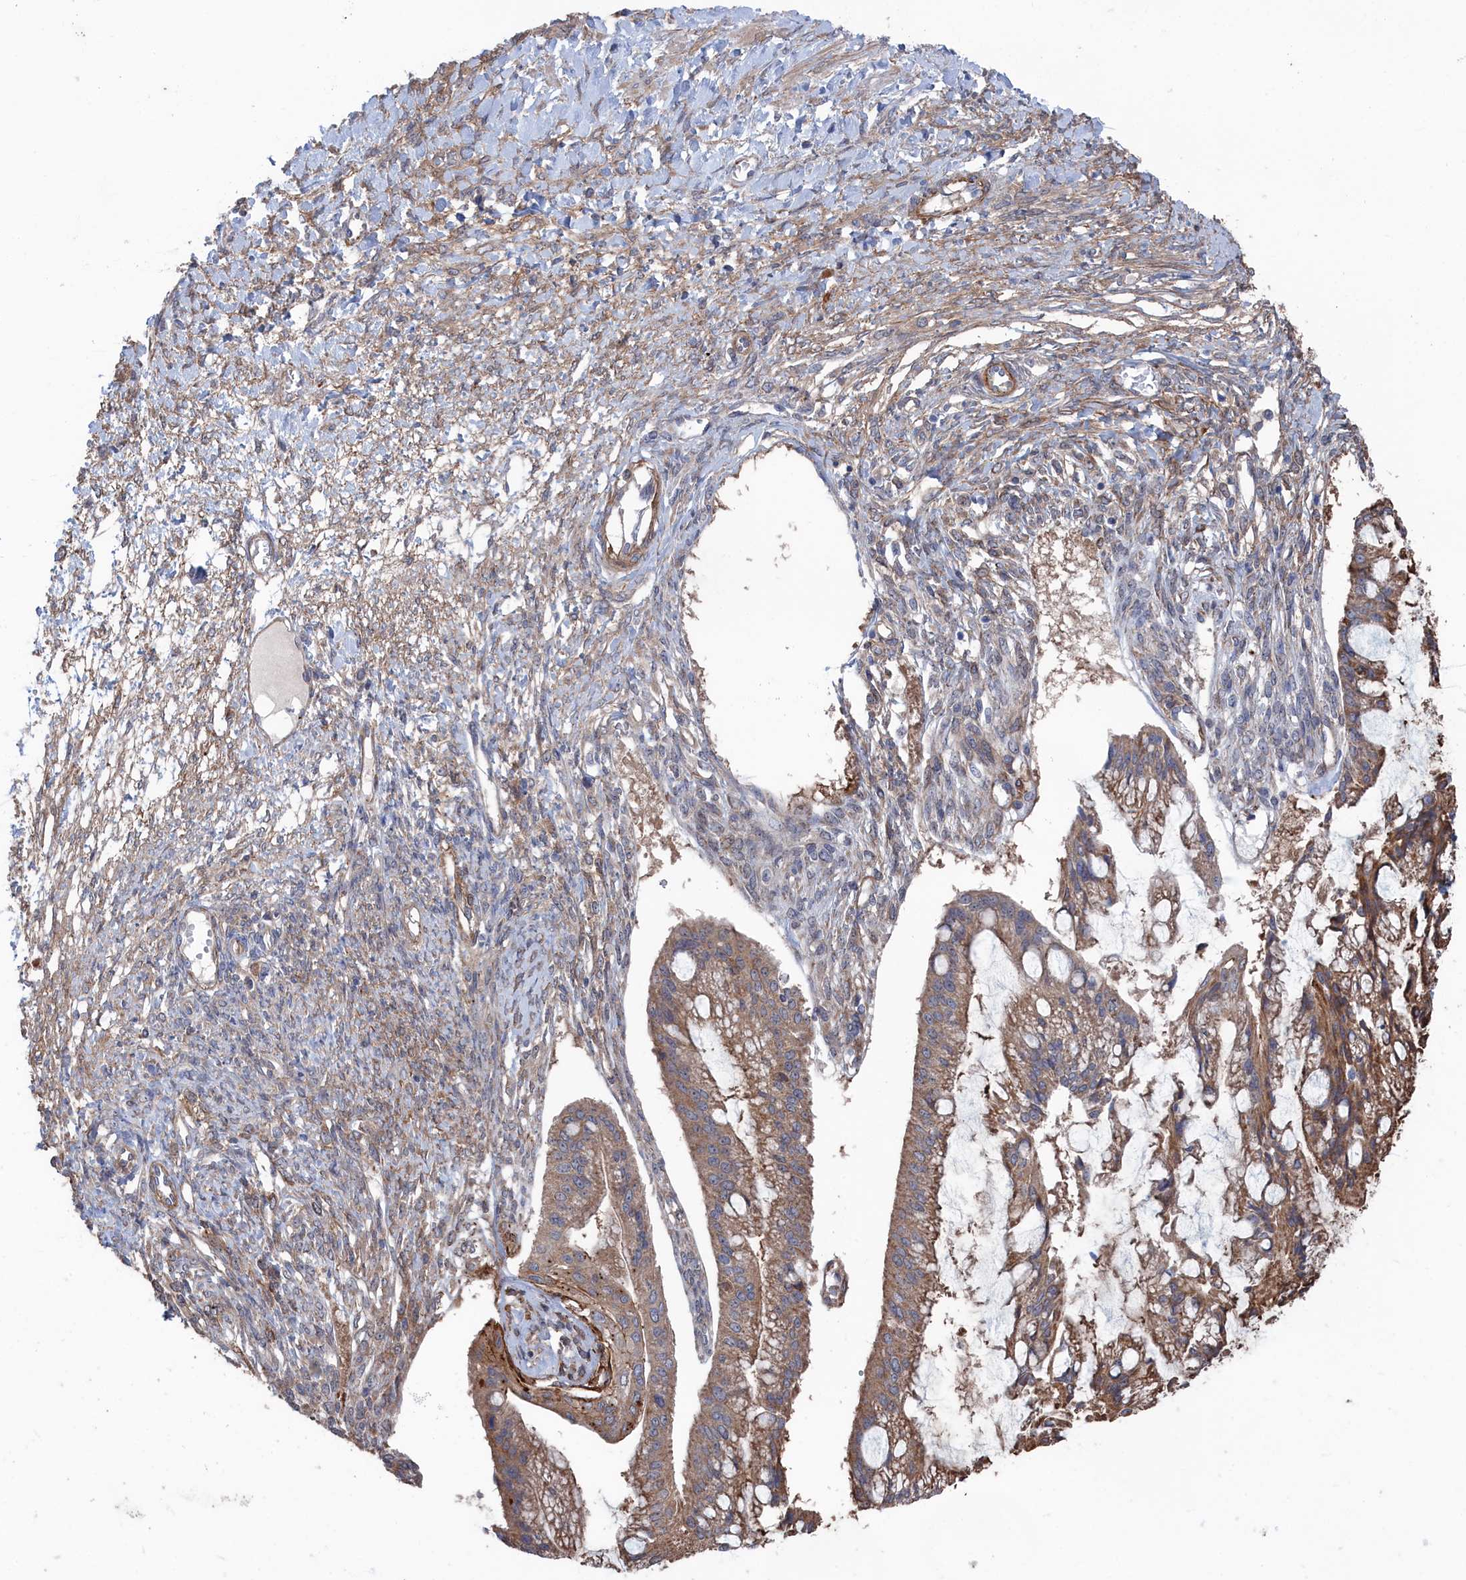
{"staining": {"intensity": "moderate", "quantity": ">75%", "location": "cytoplasmic/membranous"}, "tissue": "ovarian cancer", "cell_type": "Tumor cells", "image_type": "cancer", "snomed": [{"axis": "morphology", "description": "Cystadenocarcinoma, mucinous, NOS"}, {"axis": "topography", "description": "Ovary"}], "caption": "Ovarian cancer (mucinous cystadenocarcinoma) stained with a protein marker shows moderate staining in tumor cells.", "gene": "FILIP1L", "patient": {"sex": "female", "age": 73}}